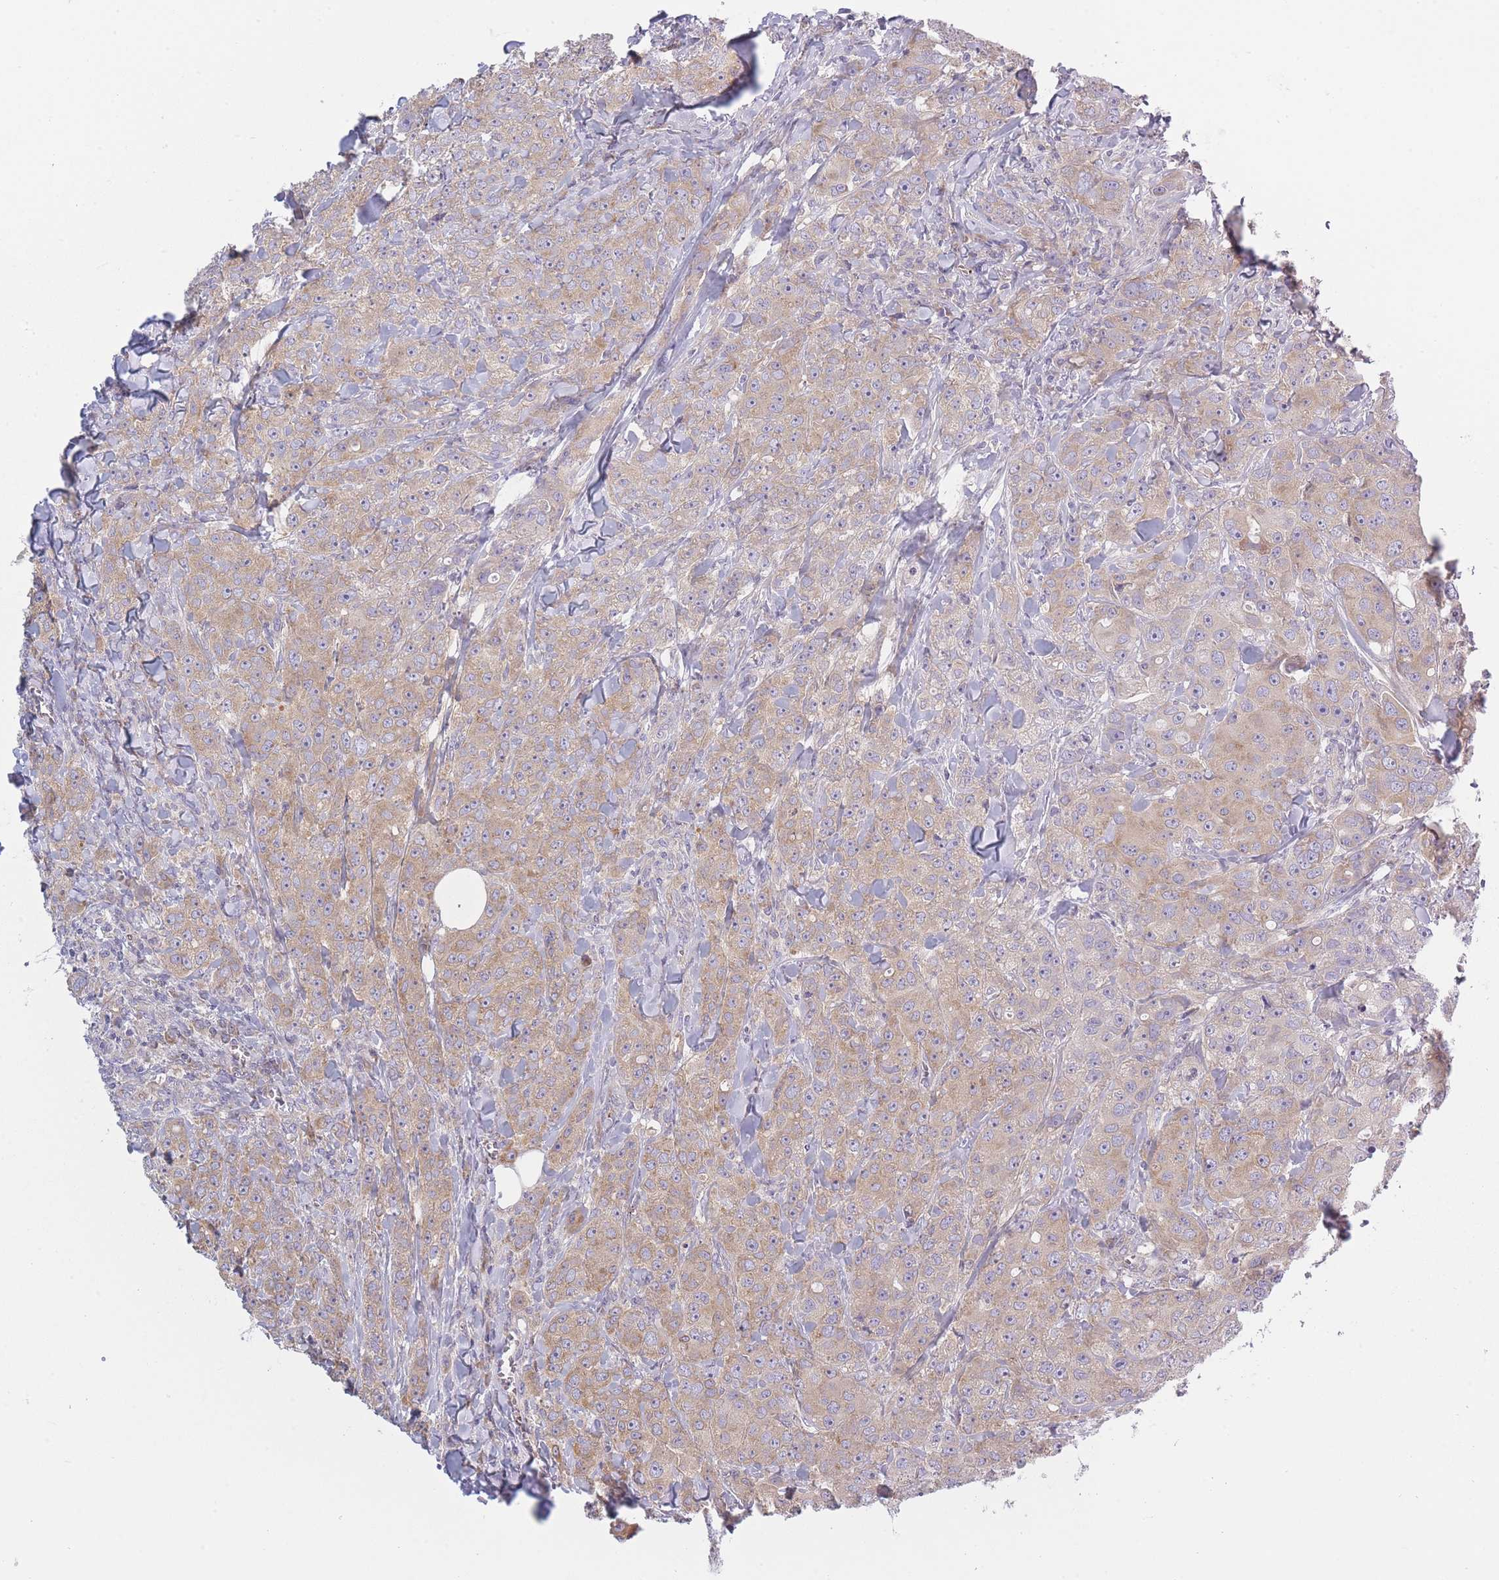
{"staining": {"intensity": "weak", "quantity": ">75%", "location": "cytoplasmic/membranous"}, "tissue": "breast cancer", "cell_type": "Tumor cells", "image_type": "cancer", "snomed": [{"axis": "morphology", "description": "Duct carcinoma"}, {"axis": "topography", "description": "Breast"}], "caption": "Tumor cells reveal low levels of weak cytoplasmic/membranous positivity in about >75% of cells in human breast cancer.", "gene": "AP3M2", "patient": {"sex": "female", "age": 43}}